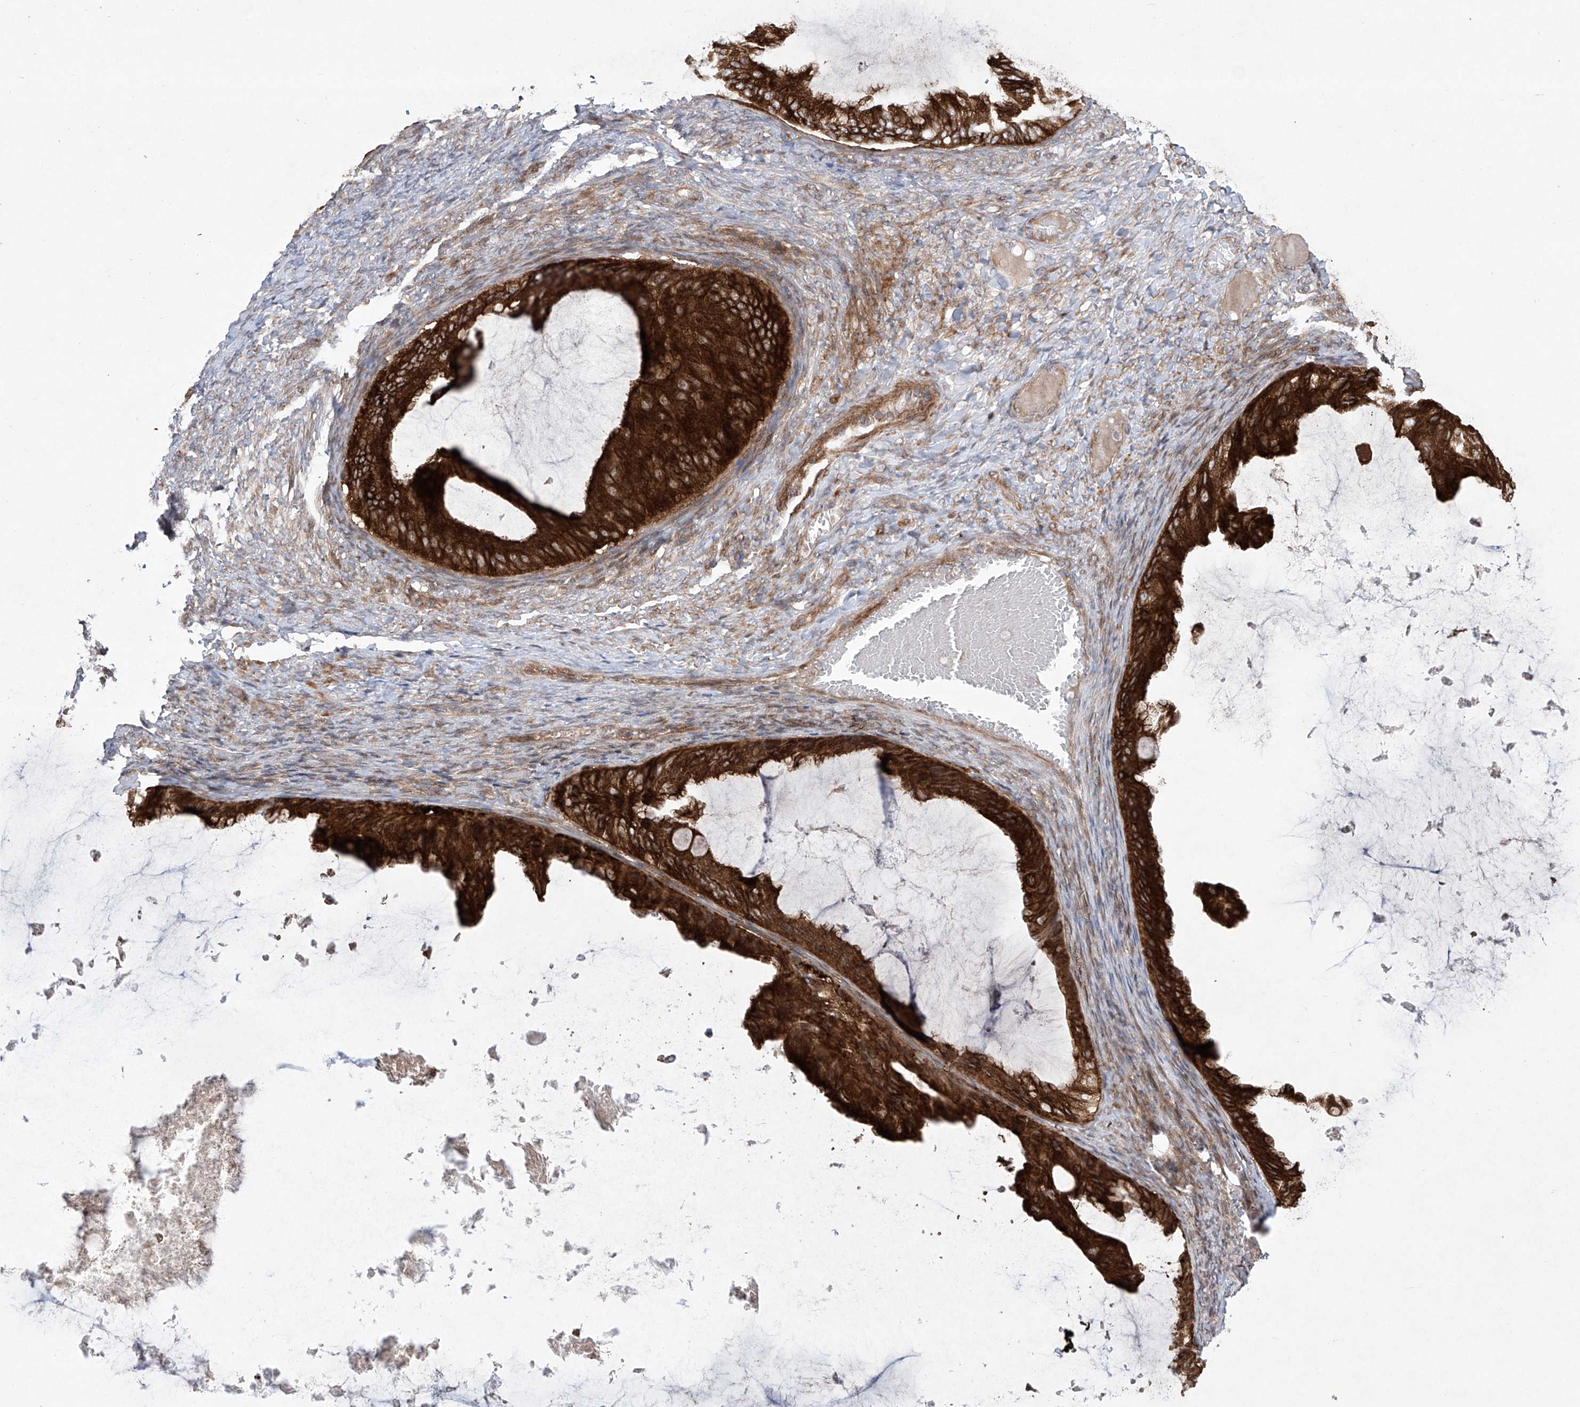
{"staining": {"intensity": "strong", "quantity": ">75%", "location": "cytoplasmic/membranous"}, "tissue": "ovarian cancer", "cell_type": "Tumor cells", "image_type": "cancer", "snomed": [{"axis": "morphology", "description": "Cystadenocarcinoma, mucinous, NOS"}, {"axis": "topography", "description": "Ovary"}], "caption": "Immunohistochemistry (DAB) staining of ovarian cancer (mucinous cystadenocarcinoma) reveals strong cytoplasmic/membranous protein staining in about >75% of tumor cells.", "gene": "KLC4", "patient": {"sex": "female", "age": 61}}